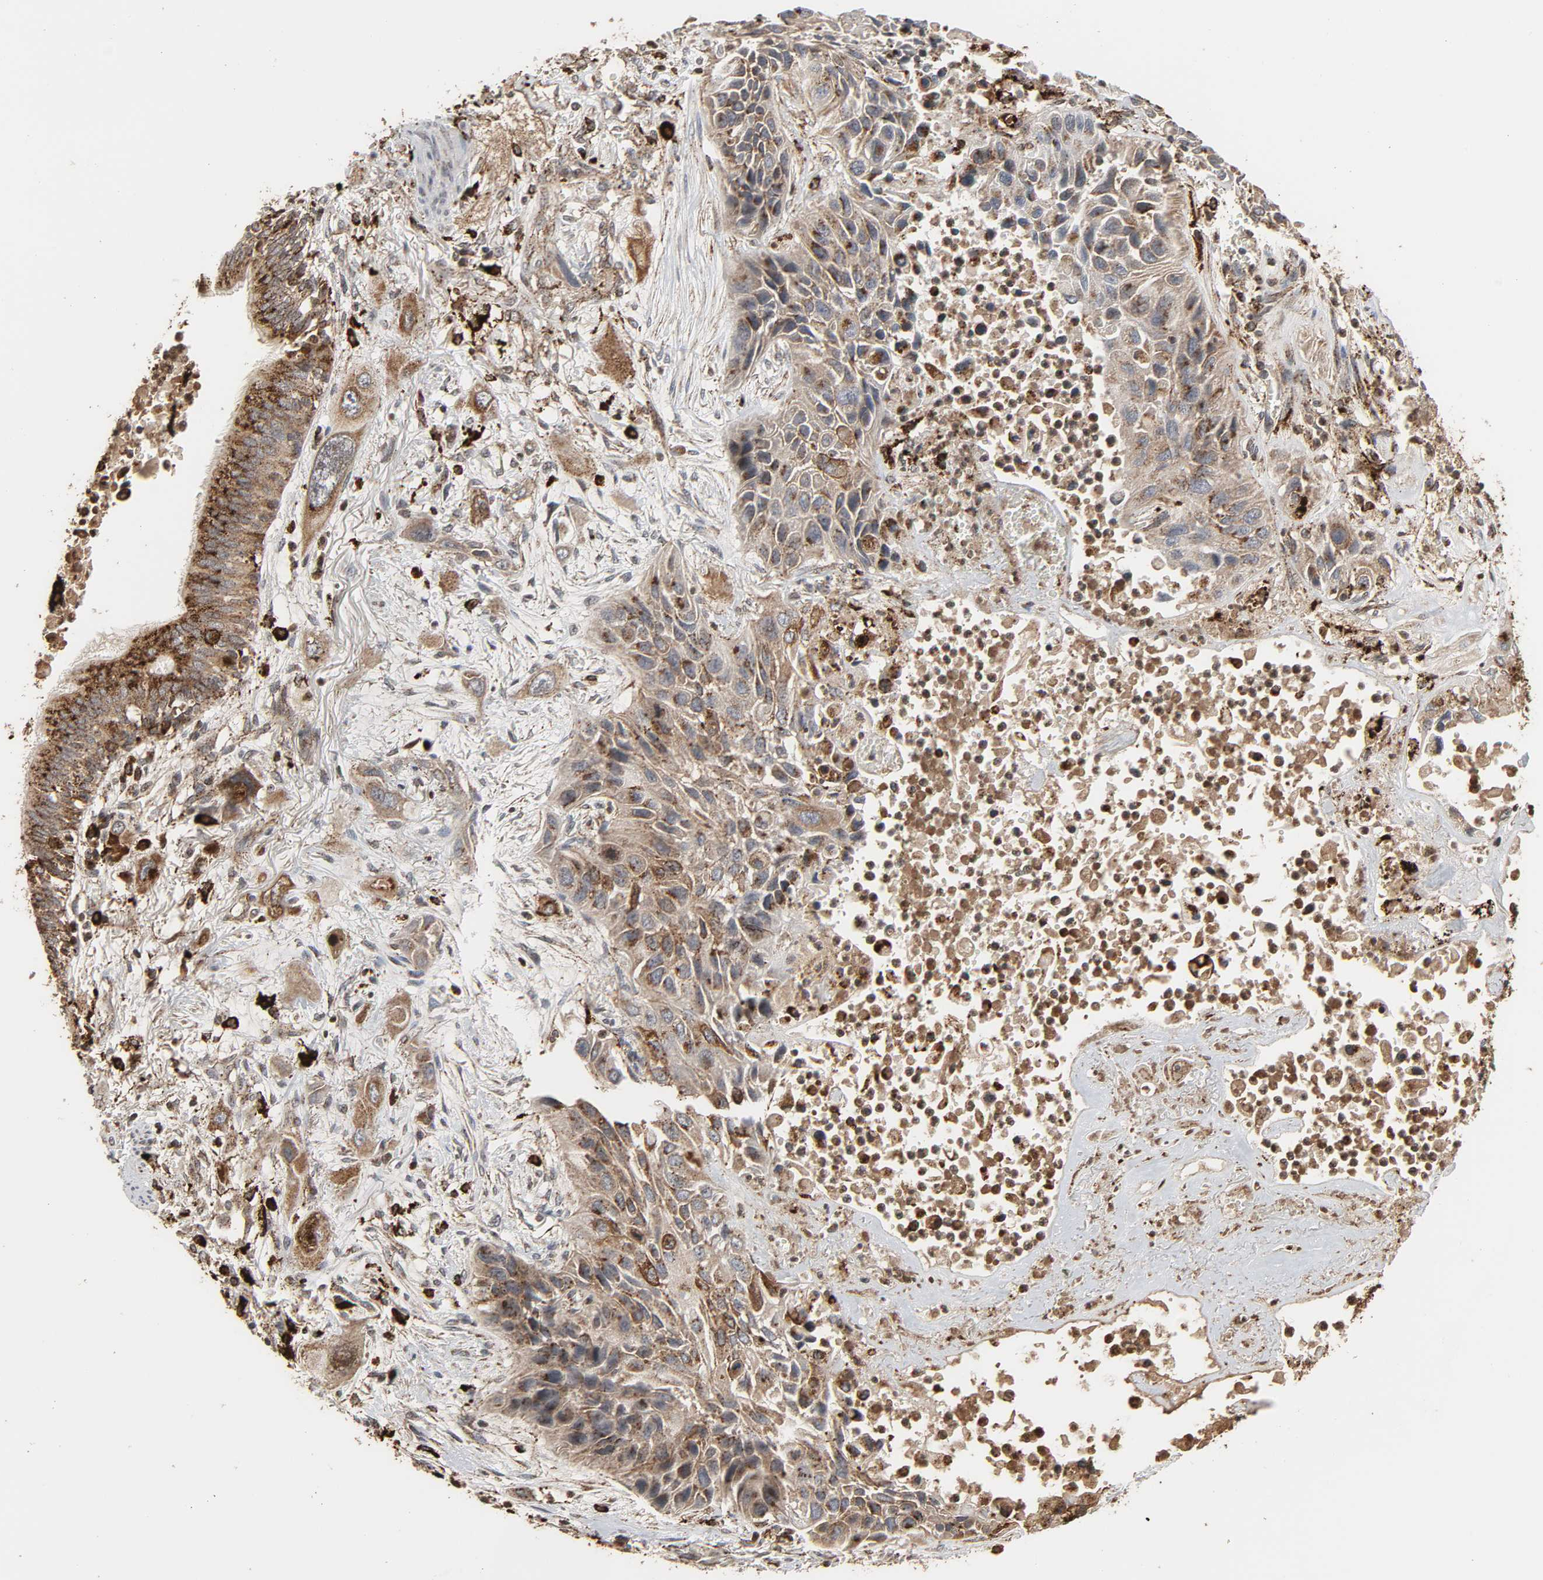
{"staining": {"intensity": "moderate", "quantity": ">75%", "location": "cytoplasmic/membranous"}, "tissue": "lung cancer", "cell_type": "Tumor cells", "image_type": "cancer", "snomed": [{"axis": "morphology", "description": "Squamous cell carcinoma, NOS"}, {"axis": "topography", "description": "Lung"}], "caption": "This is an image of immunohistochemistry staining of lung cancer (squamous cell carcinoma), which shows moderate expression in the cytoplasmic/membranous of tumor cells.", "gene": "PSAP", "patient": {"sex": "female", "age": 76}}